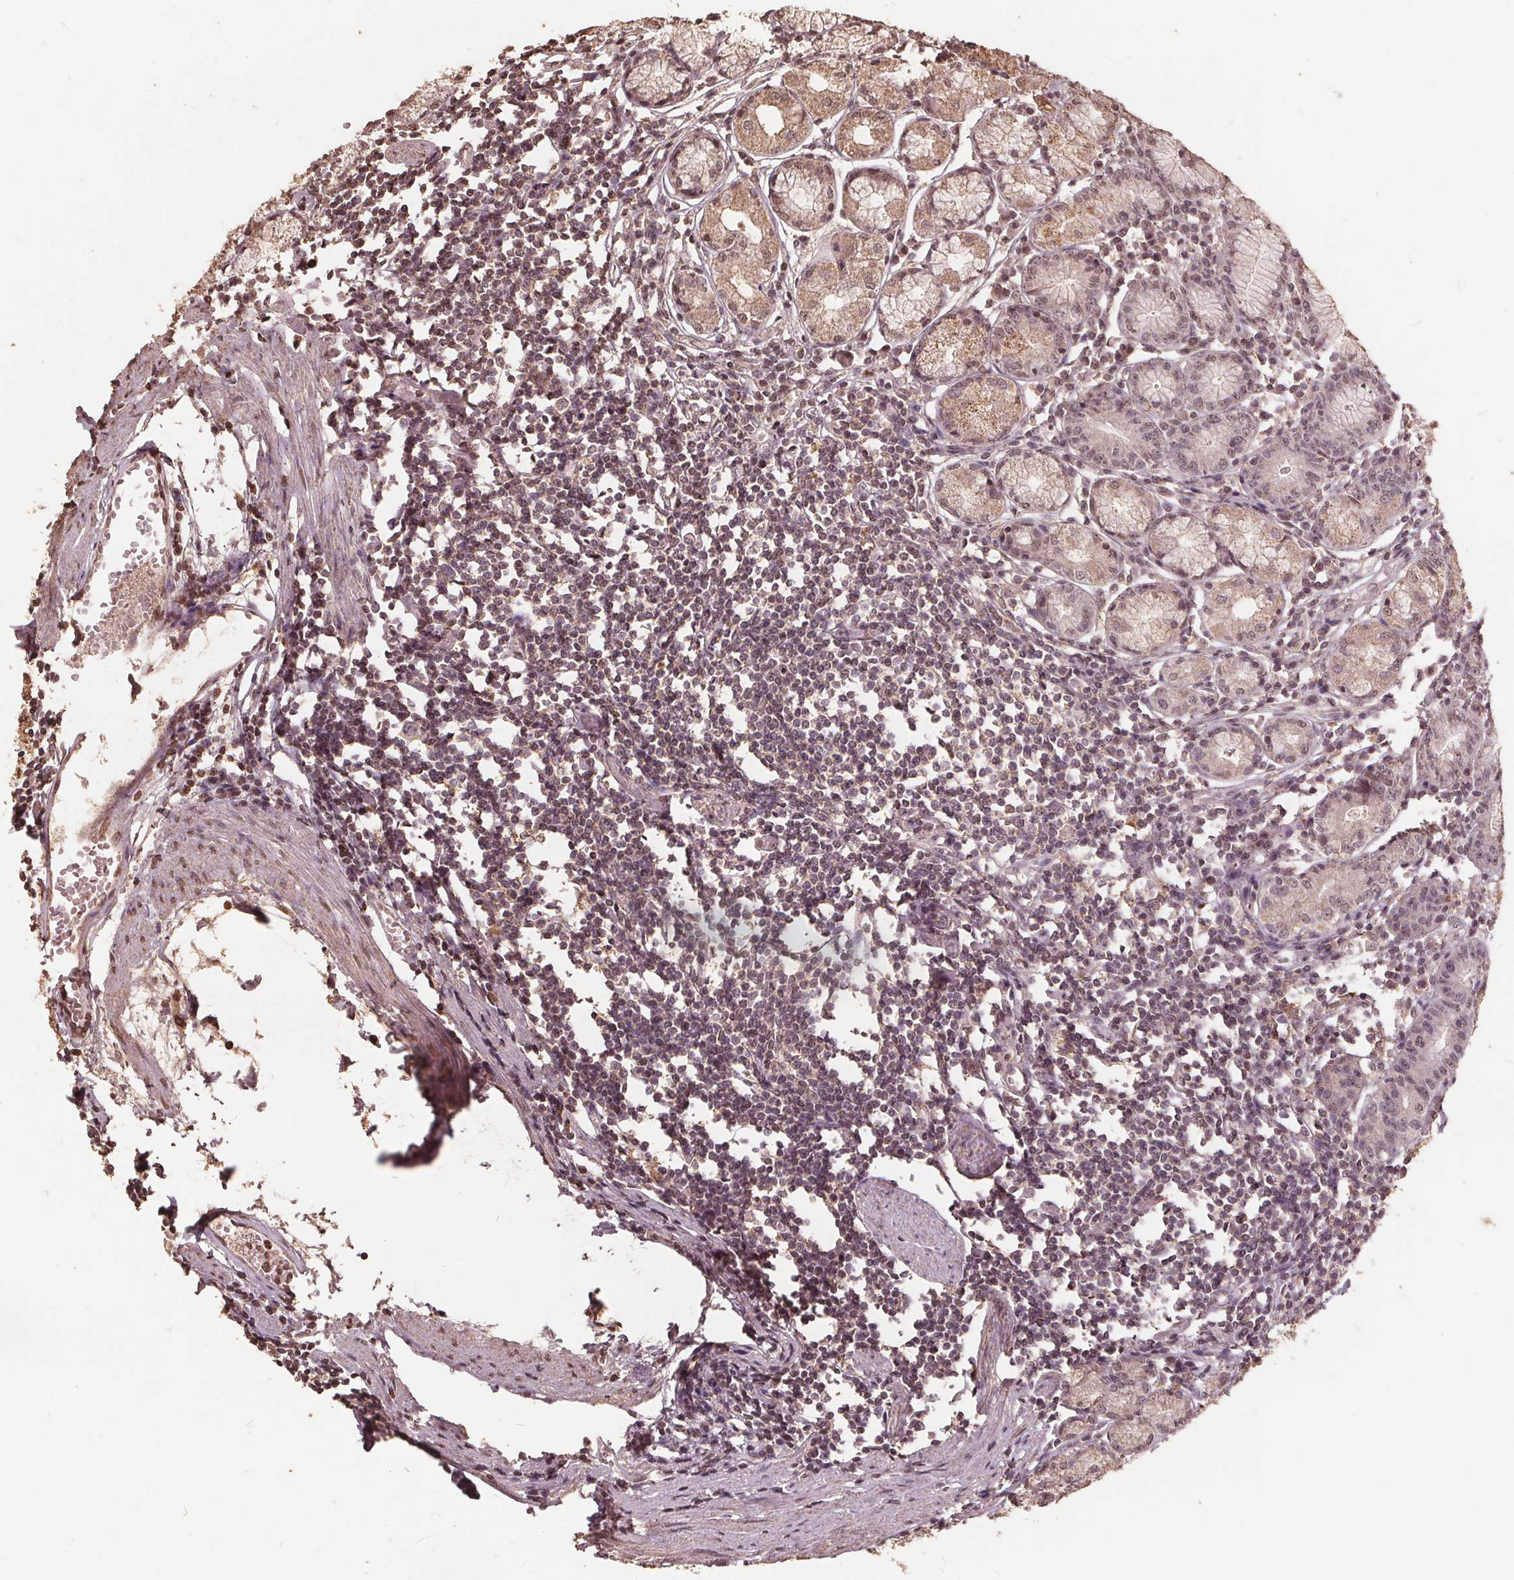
{"staining": {"intensity": "weak", "quantity": ">75%", "location": "cytoplasmic/membranous,nuclear"}, "tissue": "stomach", "cell_type": "Glandular cells", "image_type": "normal", "snomed": [{"axis": "morphology", "description": "Normal tissue, NOS"}, {"axis": "topography", "description": "Stomach"}], "caption": "The photomicrograph displays staining of benign stomach, revealing weak cytoplasmic/membranous,nuclear protein staining (brown color) within glandular cells. (DAB IHC, brown staining for protein, blue staining for nuclei).", "gene": "DSG3", "patient": {"sex": "male", "age": 55}}